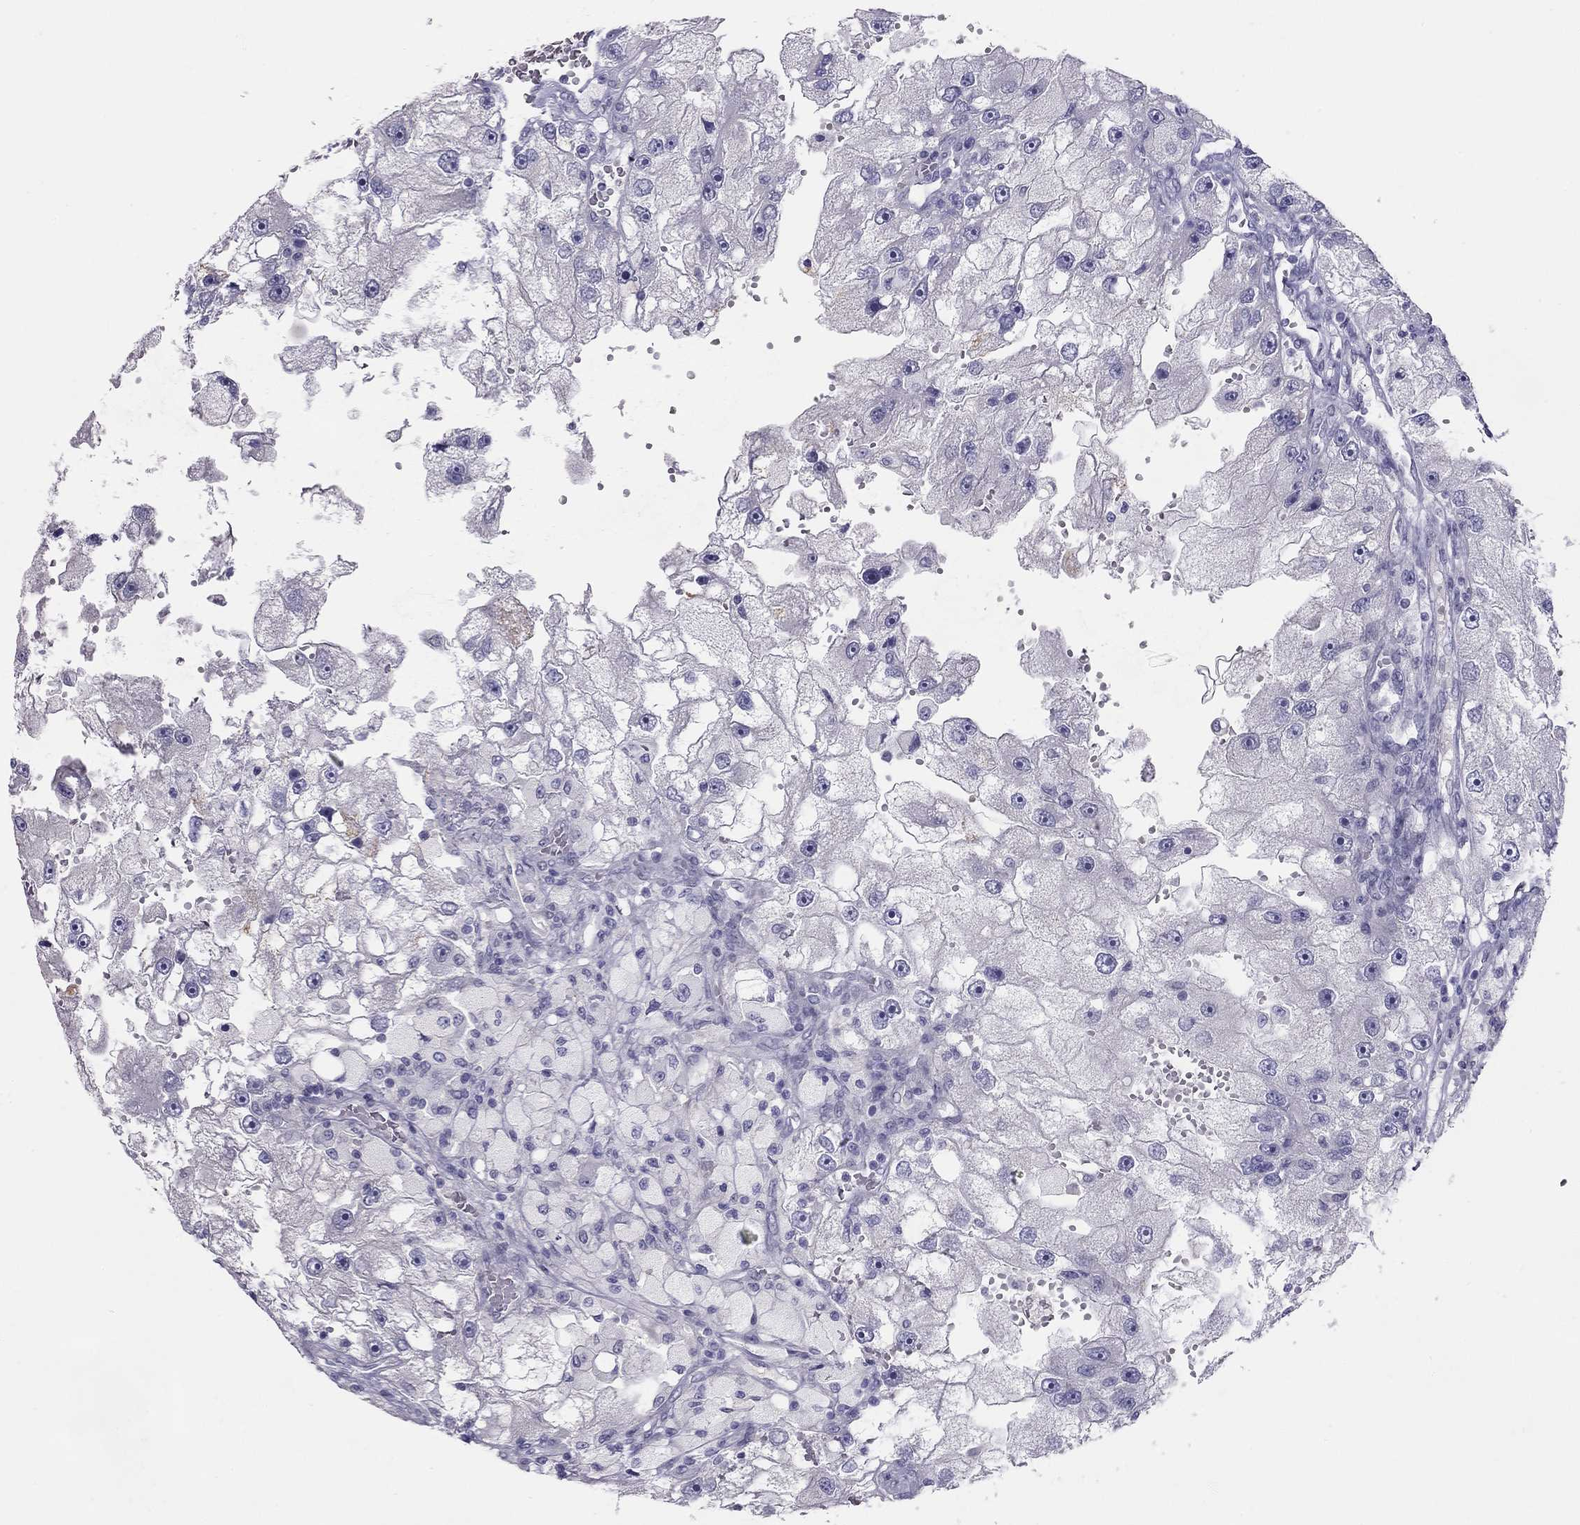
{"staining": {"intensity": "negative", "quantity": "none", "location": "none"}, "tissue": "renal cancer", "cell_type": "Tumor cells", "image_type": "cancer", "snomed": [{"axis": "morphology", "description": "Adenocarcinoma, NOS"}, {"axis": "topography", "description": "Kidney"}], "caption": "IHC image of neoplastic tissue: adenocarcinoma (renal) stained with DAB displays no significant protein staining in tumor cells.", "gene": "KCNV2", "patient": {"sex": "male", "age": 63}}